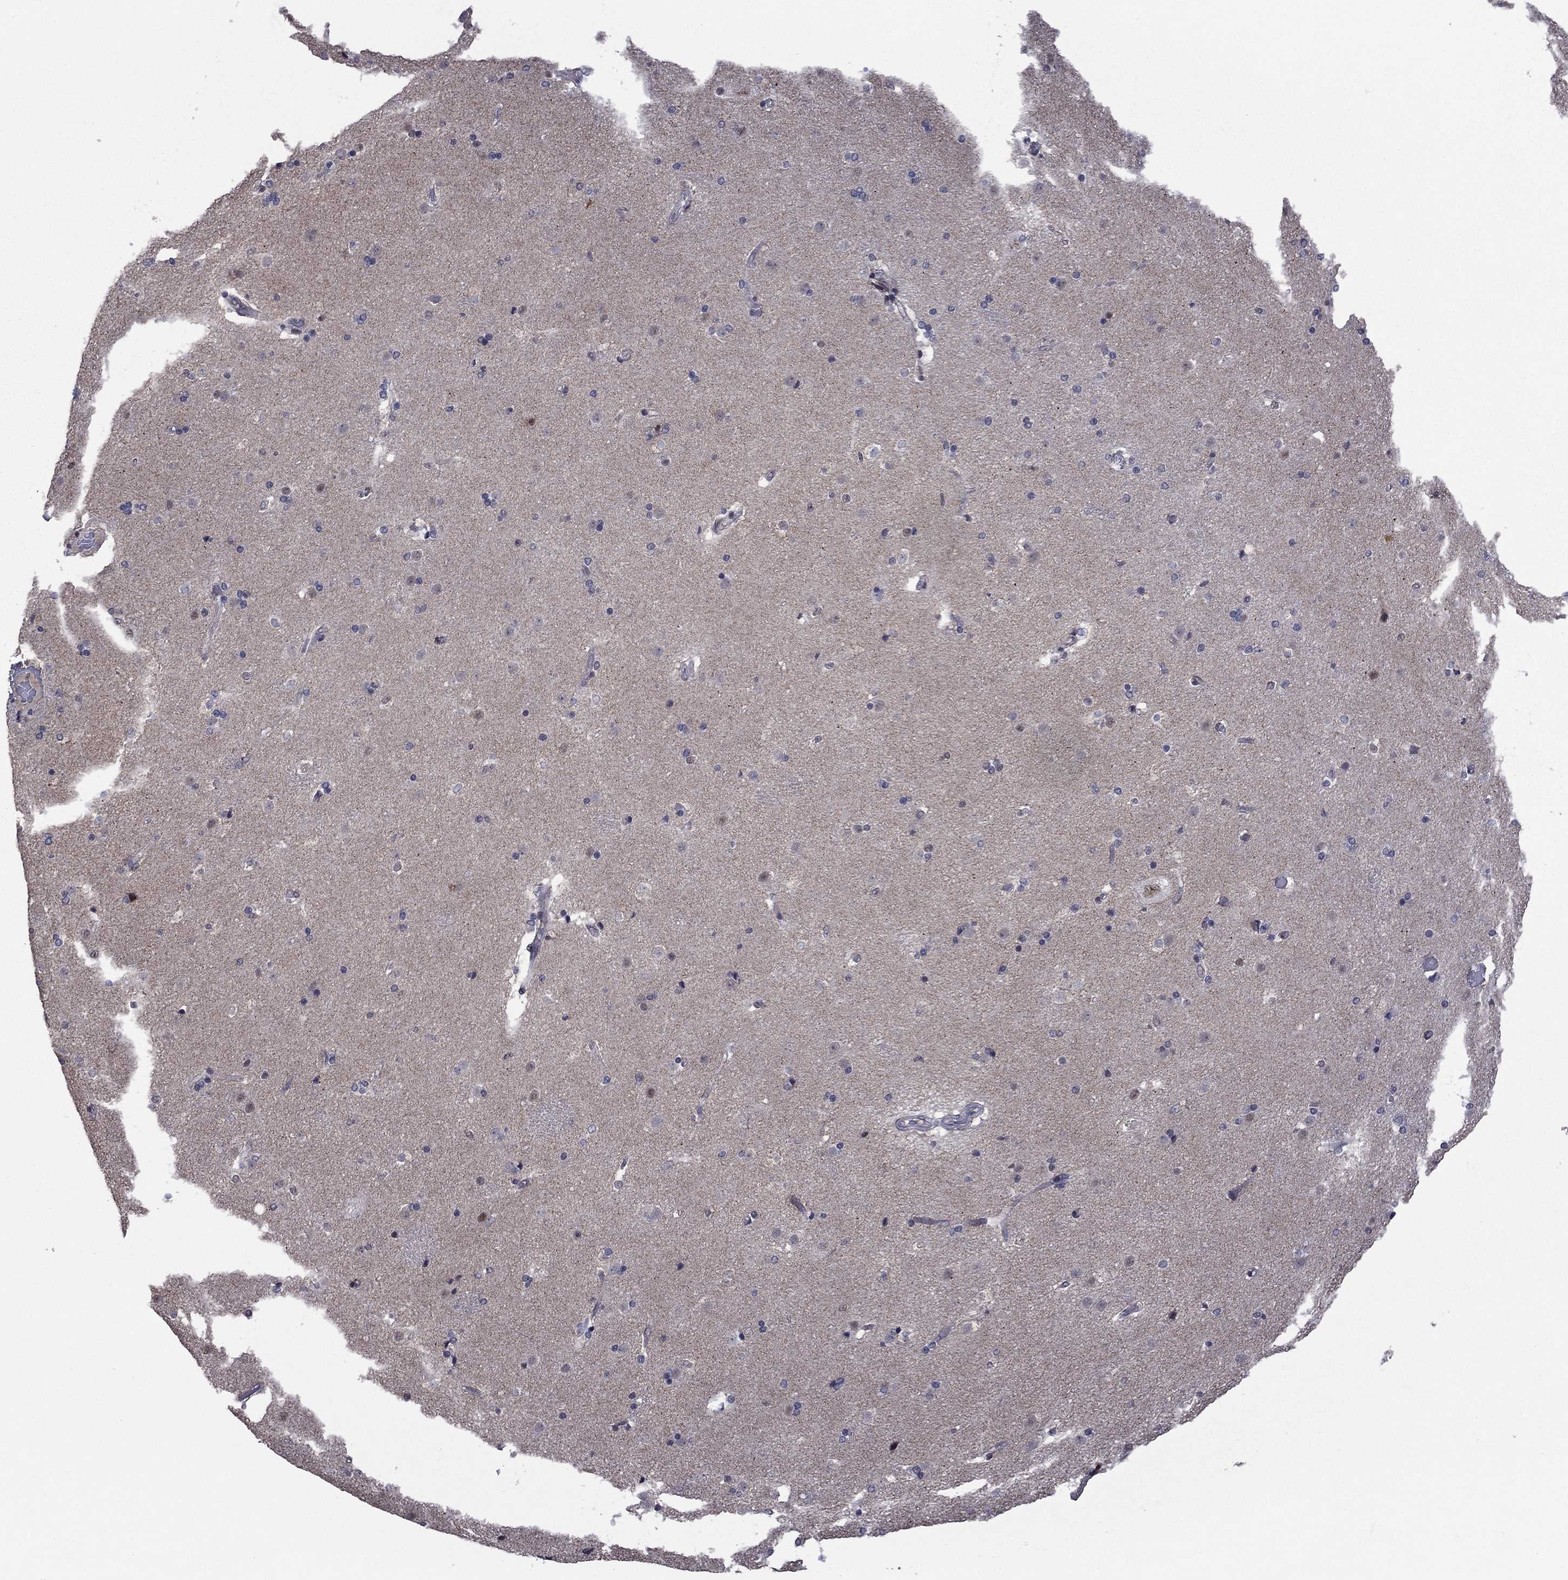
{"staining": {"intensity": "negative", "quantity": "none", "location": "none"}, "tissue": "caudate", "cell_type": "Glial cells", "image_type": "normal", "snomed": [{"axis": "morphology", "description": "Normal tissue, NOS"}, {"axis": "topography", "description": "Lateral ventricle wall"}], "caption": "Caudate stained for a protein using immunohistochemistry (IHC) reveals no expression glial cells.", "gene": "CDCA5", "patient": {"sex": "male", "age": 54}}